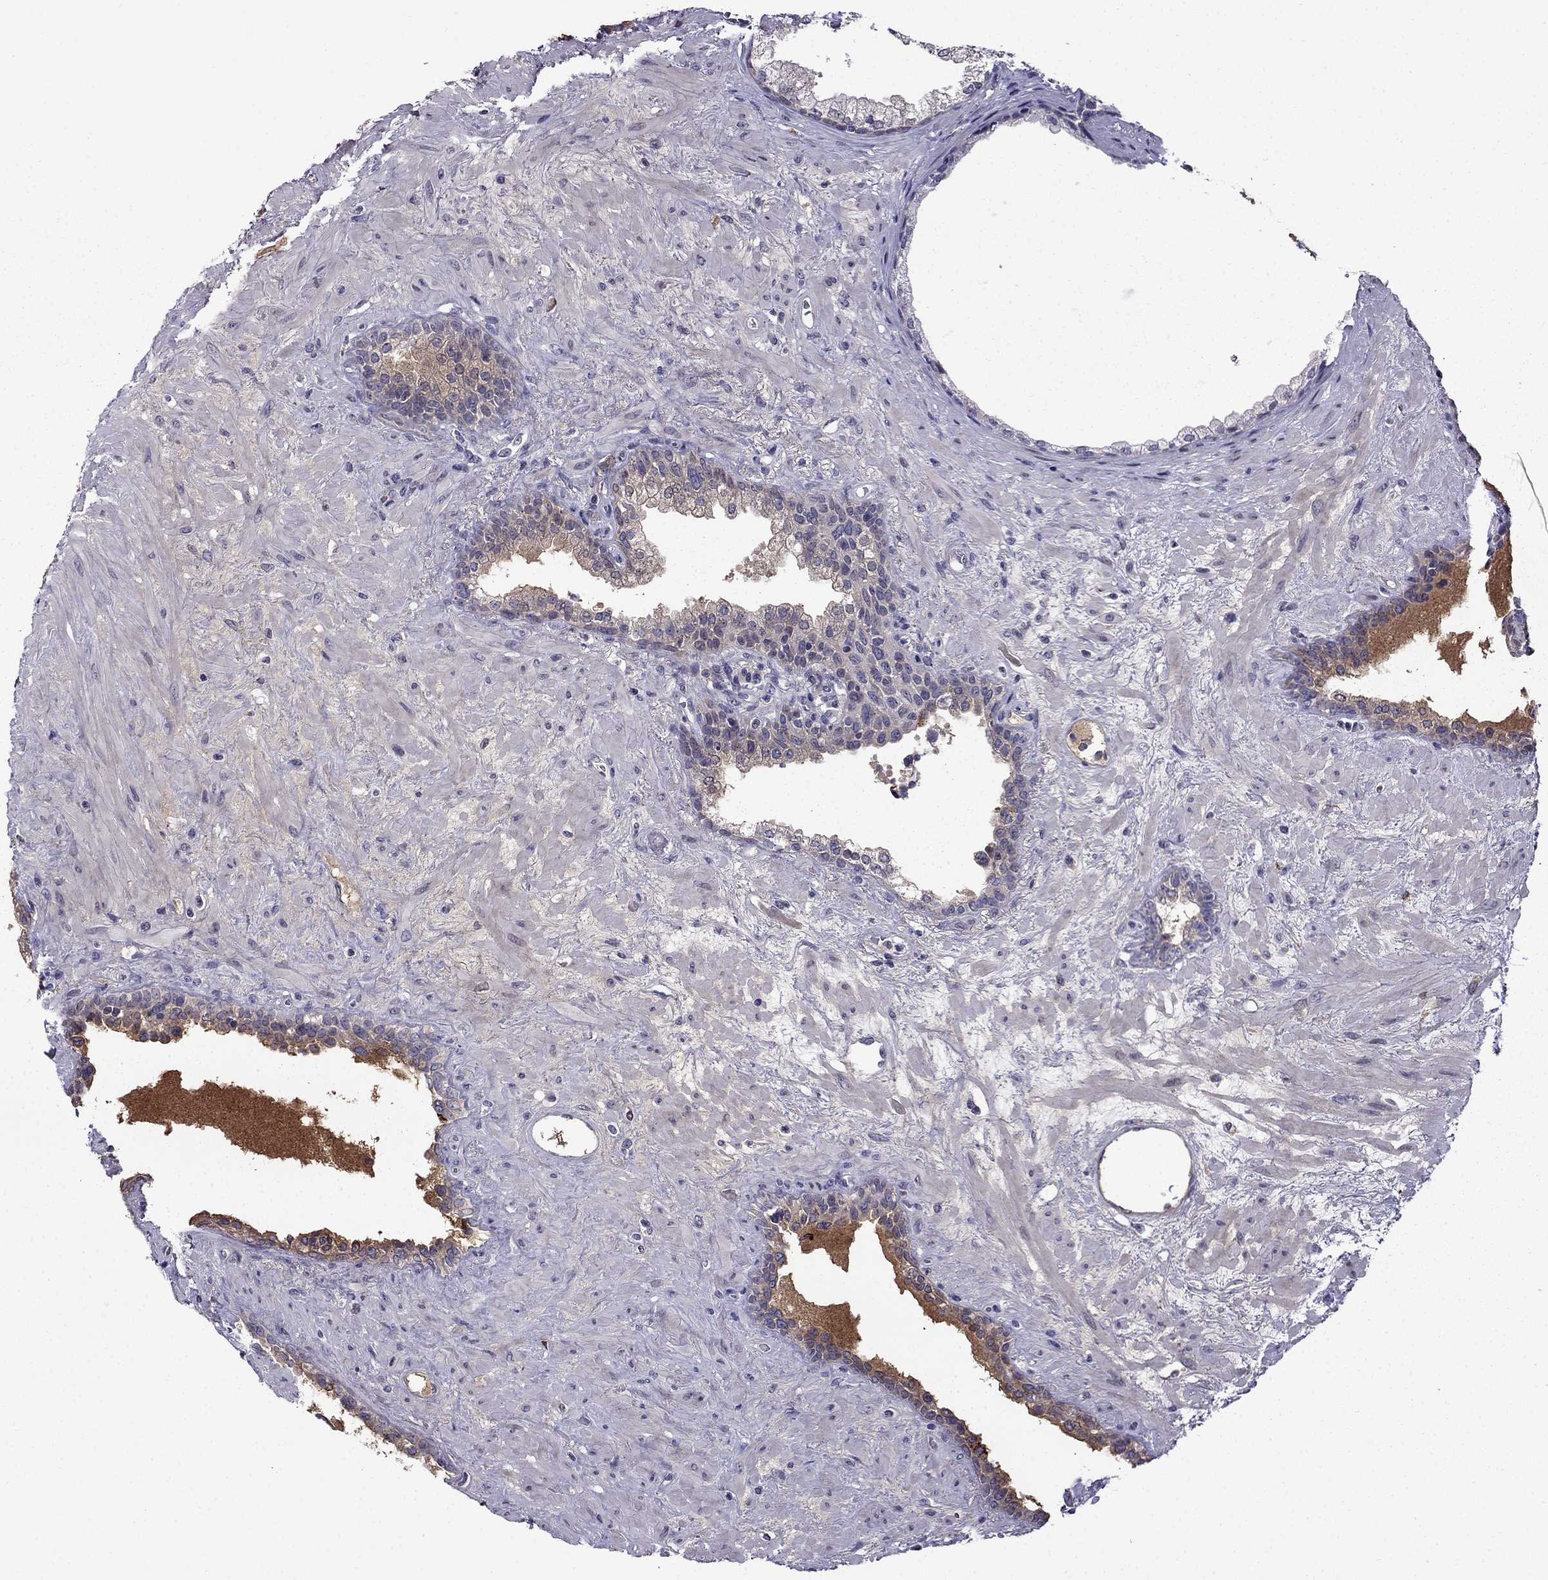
{"staining": {"intensity": "moderate", "quantity": "<25%", "location": "cytoplasmic/membranous"}, "tissue": "prostate", "cell_type": "Glandular cells", "image_type": "normal", "snomed": [{"axis": "morphology", "description": "Normal tissue, NOS"}, {"axis": "topography", "description": "Prostate"}], "caption": "Immunohistochemistry (IHC) photomicrograph of benign prostate stained for a protein (brown), which exhibits low levels of moderate cytoplasmic/membranous positivity in approximately <25% of glandular cells.", "gene": "PI16", "patient": {"sex": "male", "age": 63}}